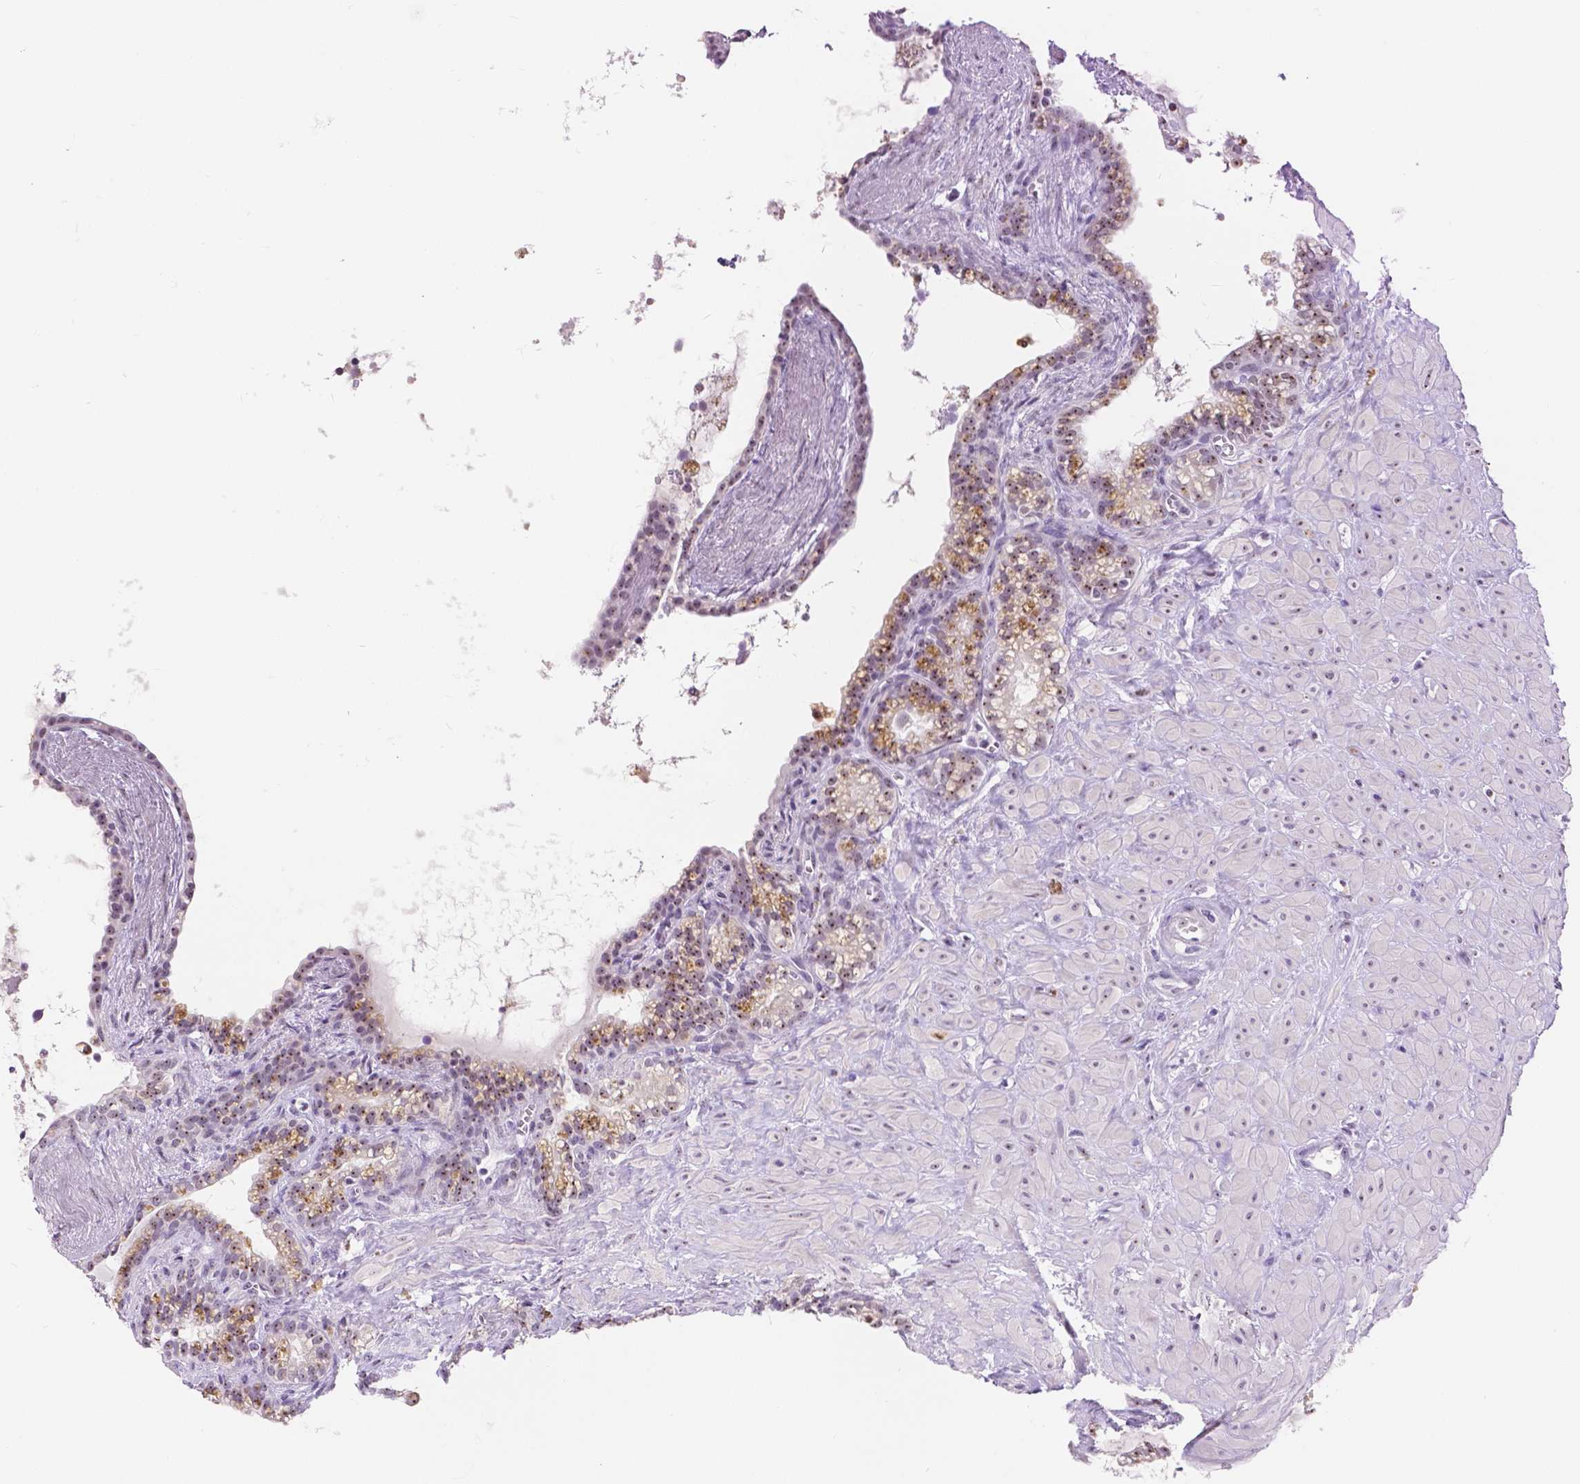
{"staining": {"intensity": "moderate", "quantity": "25%-75%", "location": "nuclear"}, "tissue": "seminal vesicle", "cell_type": "Glandular cells", "image_type": "normal", "snomed": [{"axis": "morphology", "description": "Normal tissue, NOS"}, {"axis": "topography", "description": "Seminal veicle"}], "caption": "Protein expression analysis of unremarkable seminal vesicle exhibits moderate nuclear positivity in approximately 25%-75% of glandular cells.", "gene": "NHP2", "patient": {"sex": "male", "age": 76}}